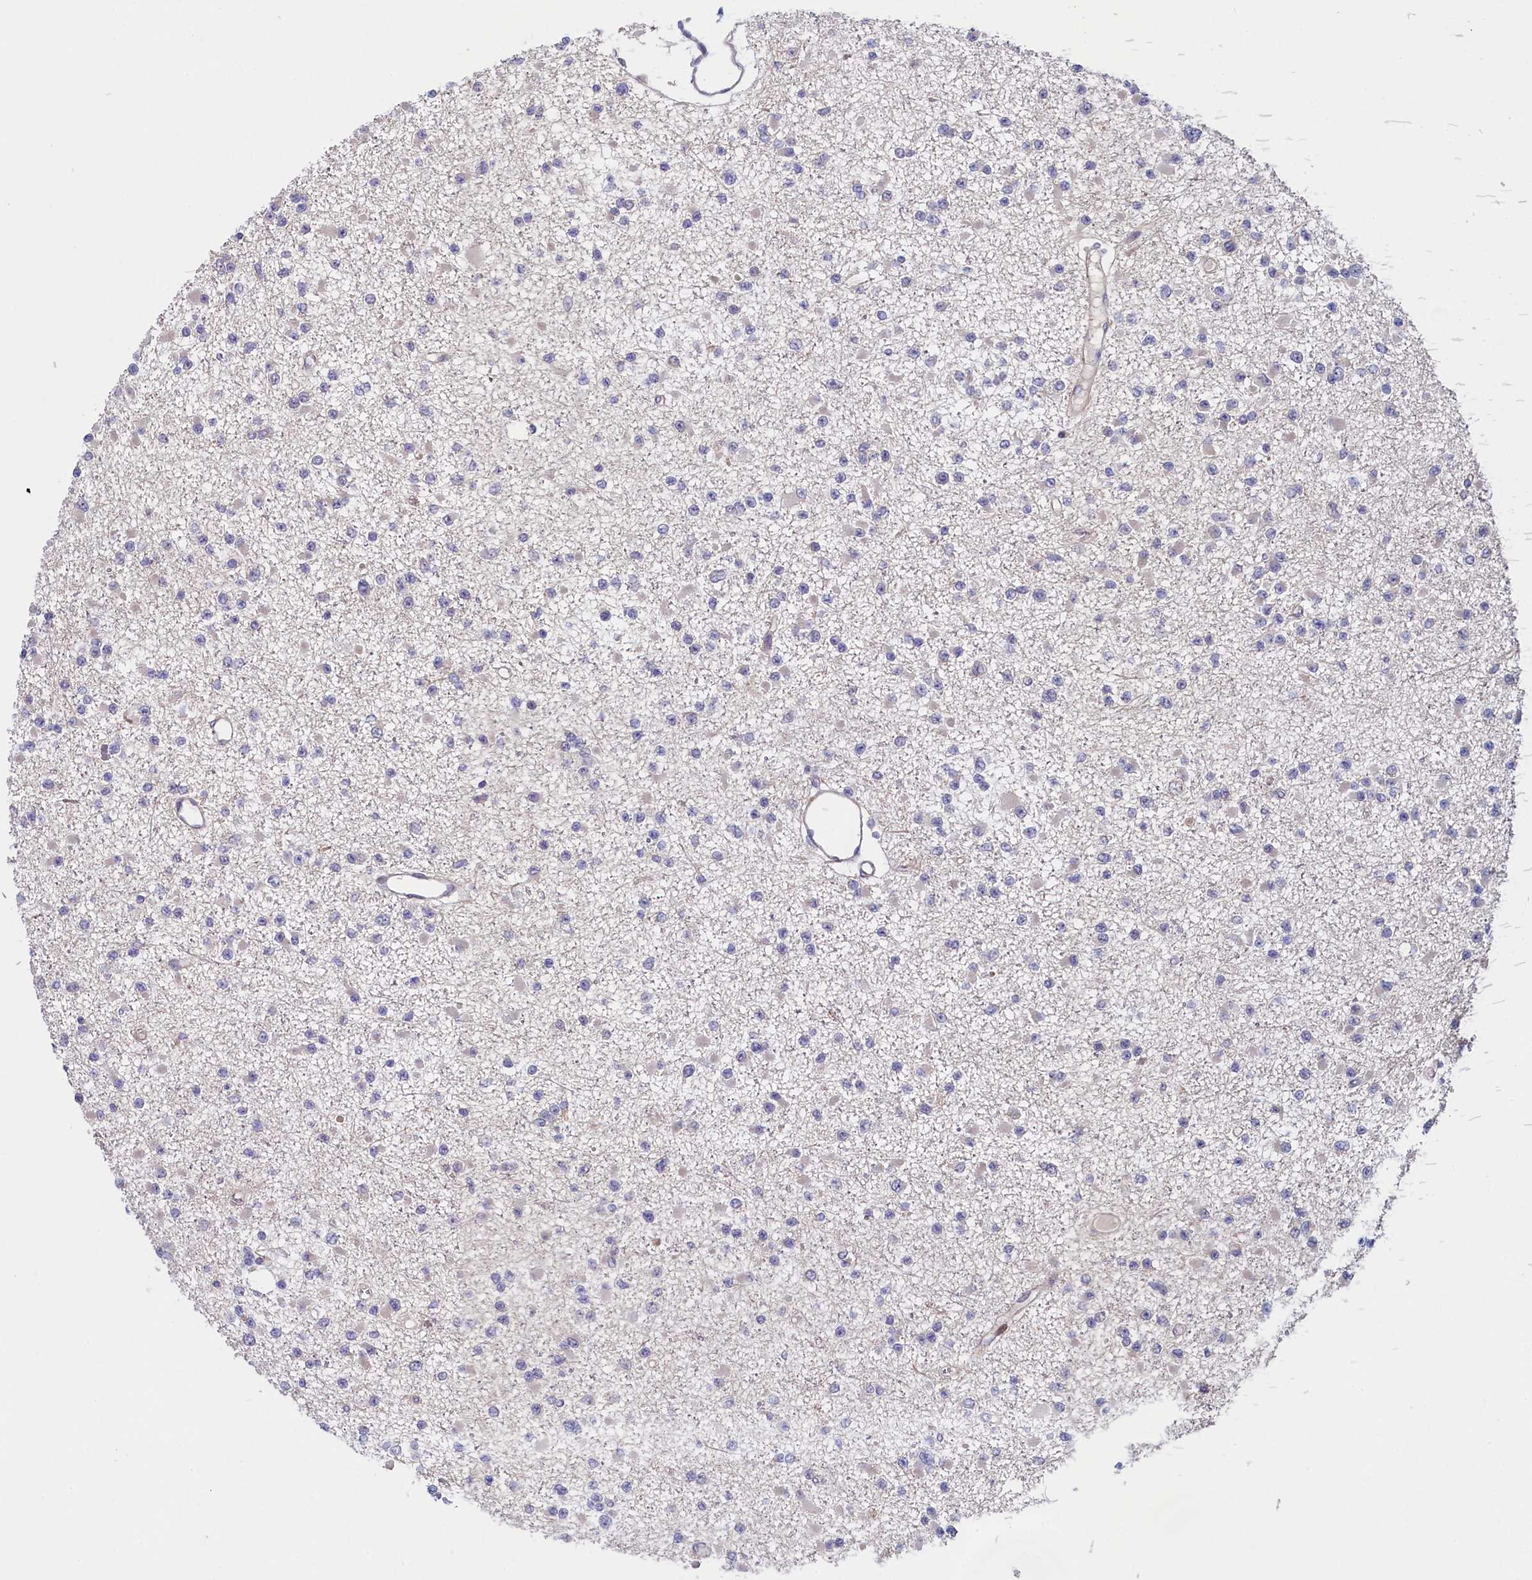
{"staining": {"intensity": "negative", "quantity": "none", "location": "none"}, "tissue": "glioma", "cell_type": "Tumor cells", "image_type": "cancer", "snomed": [{"axis": "morphology", "description": "Glioma, malignant, Low grade"}, {"axis": "topography", "description": "Brain"}], "caption": "Immunohistochemistry (IHC) of malignant glioma (low-grade) shows no positivity in tumor cells.", "gene": "PIK3C3", "patient": {"sex": "female", "age": 22}}